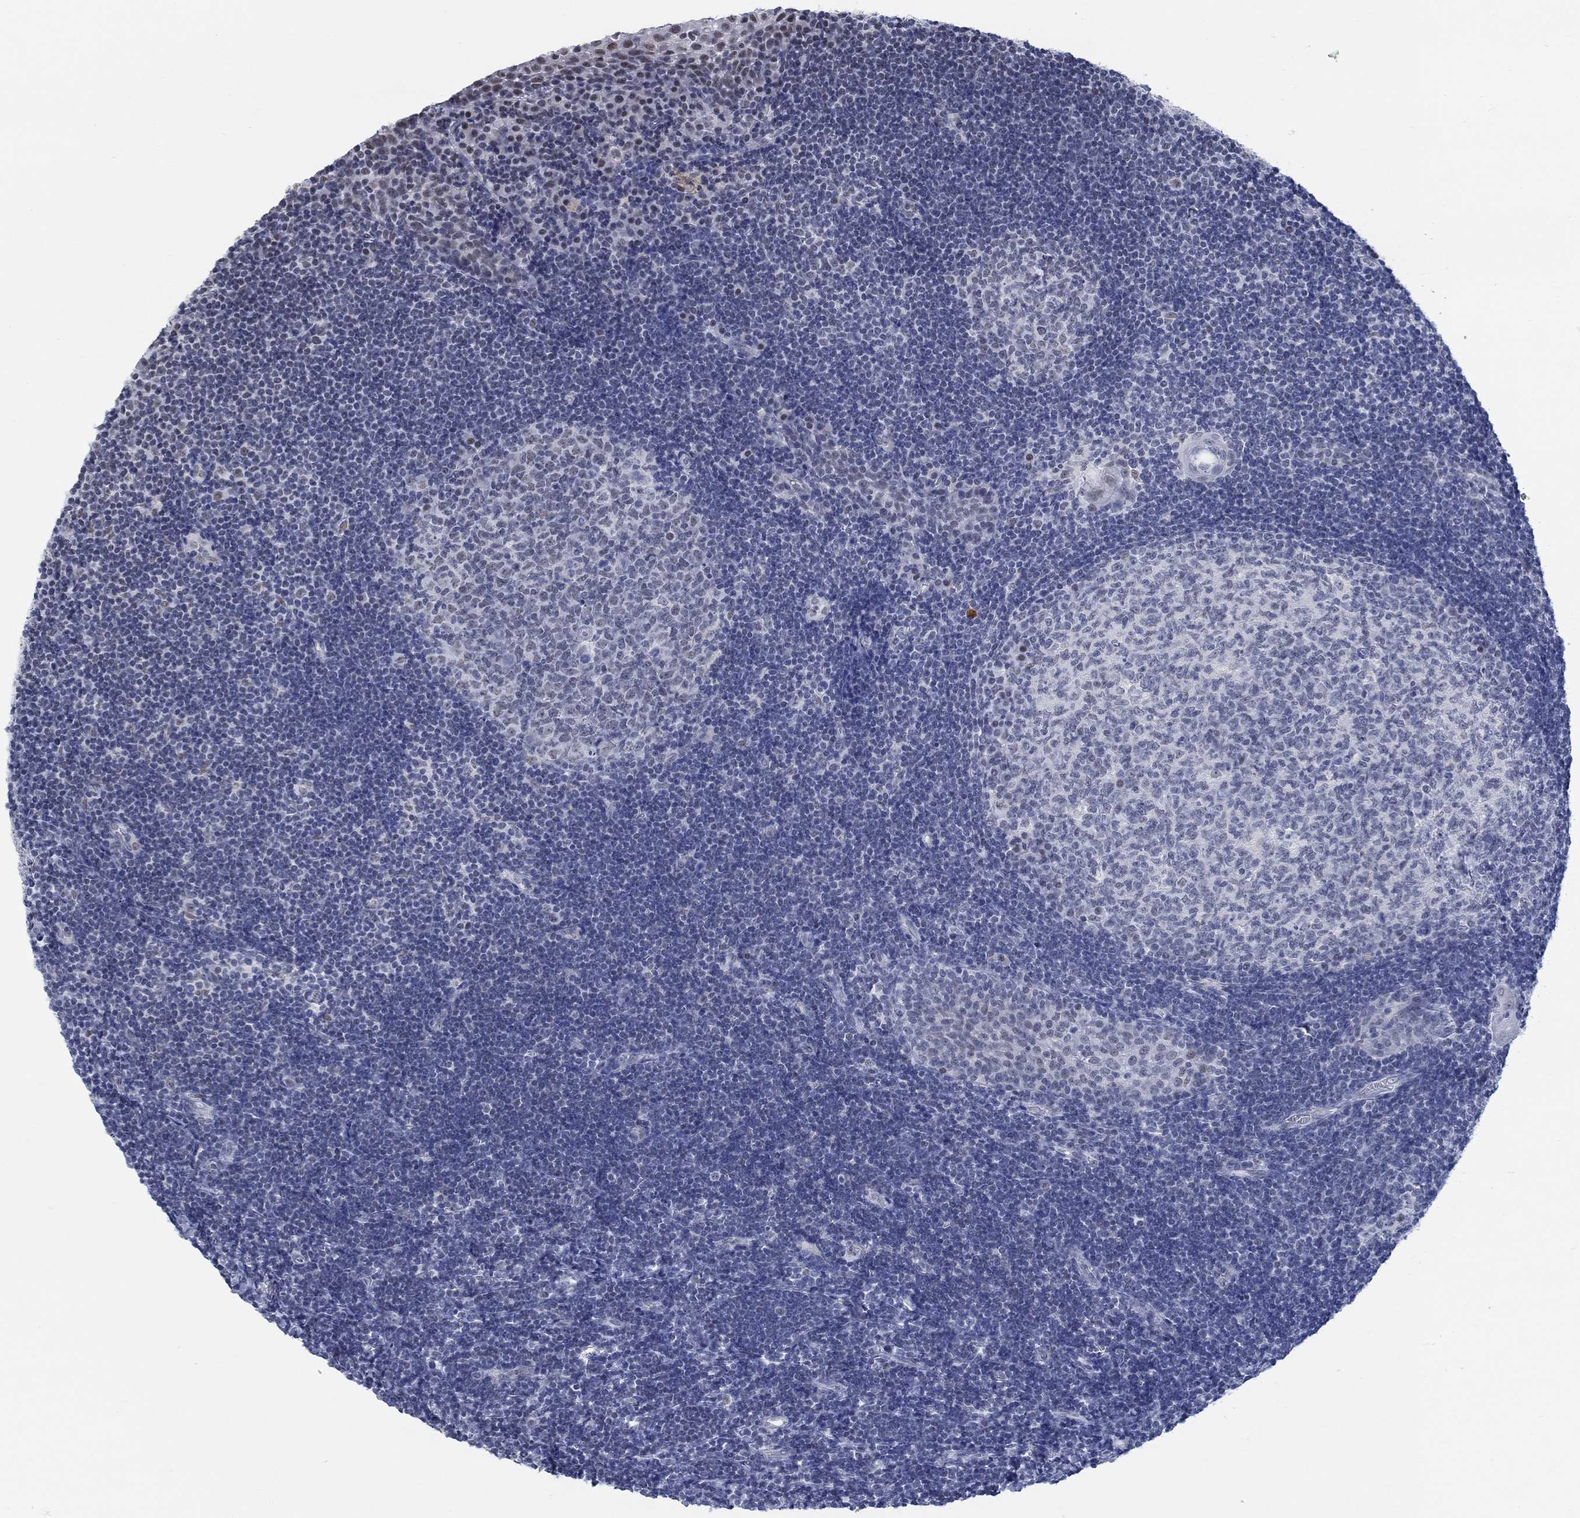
{"staining": {"intensity": "negative", "quantity": "none", "location": "none"}, "tissue": "tonsil", "cell_type": "Germinal center cells", "image_type": "normal", "snomed": [{"axis": "morphology", "description": "Normal tissue, NOS"}, {"axis": "topography", "description": "Tonsil"}], "caption": "This is an IHC histopathology image of benign human tonsil. There is no staining in germinal center cells.", "gene": "KCNH8", "patient": {"sex": "female", "age": 13}}